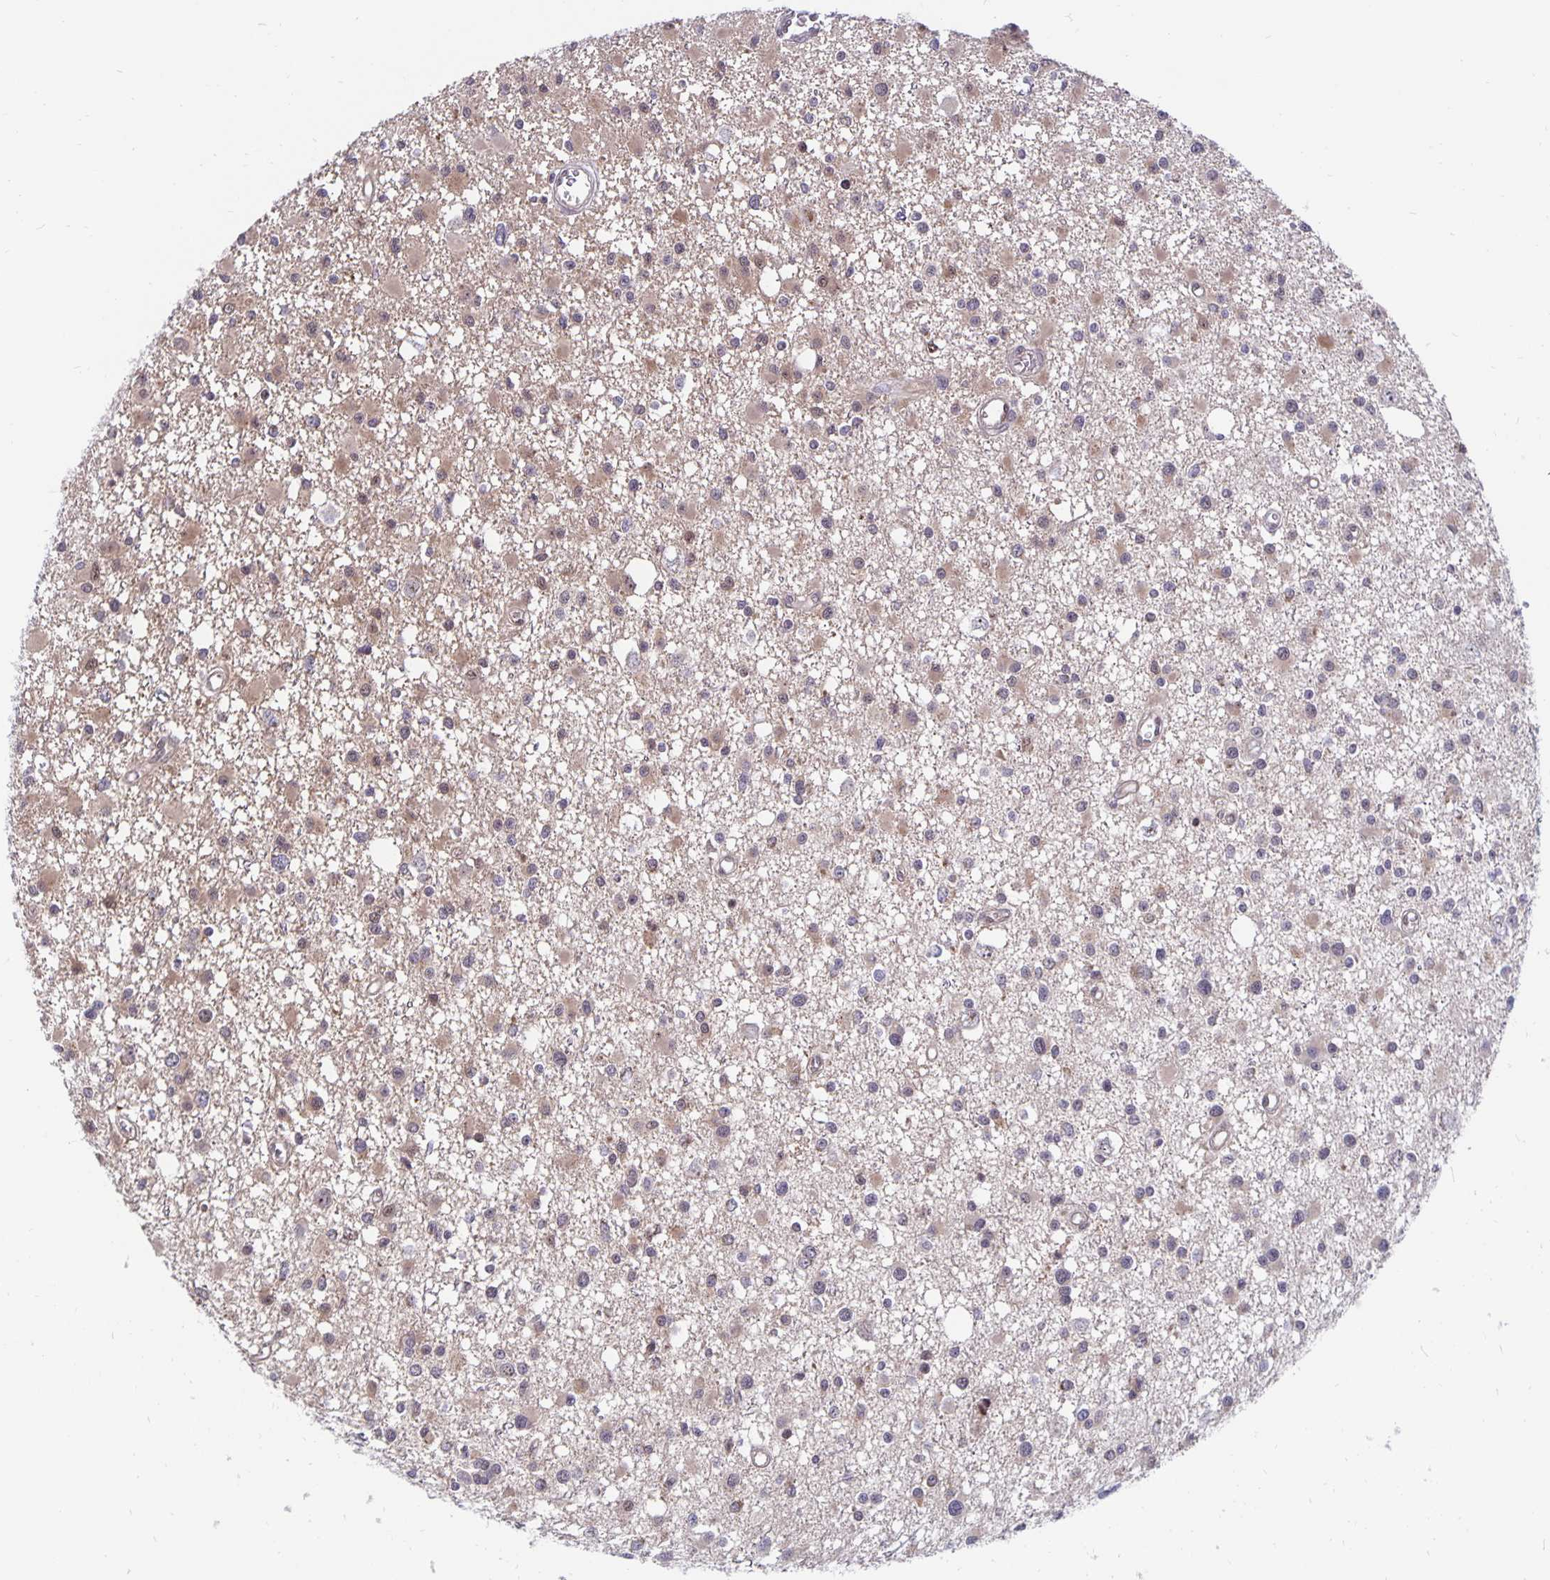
{"staining": {"intensity": "weak", "quantity": "<25%", "location": "cytoplasmic/membranous,nuclear"}, "tissue": "glioma", "cell_type": "Tumor cells", "image_type": "cancer", "snomed": [{"axis": "morphology", "description": "Glioma, malignant, High grade"}, {"axis": "topography", "description": "Brain"}], "caption": "Immunohistochemical staining of glioma displays no significant positivity in tumor cells.", "gene": "EXOC6B", "patient": {"sex": "male", "age": 54}}